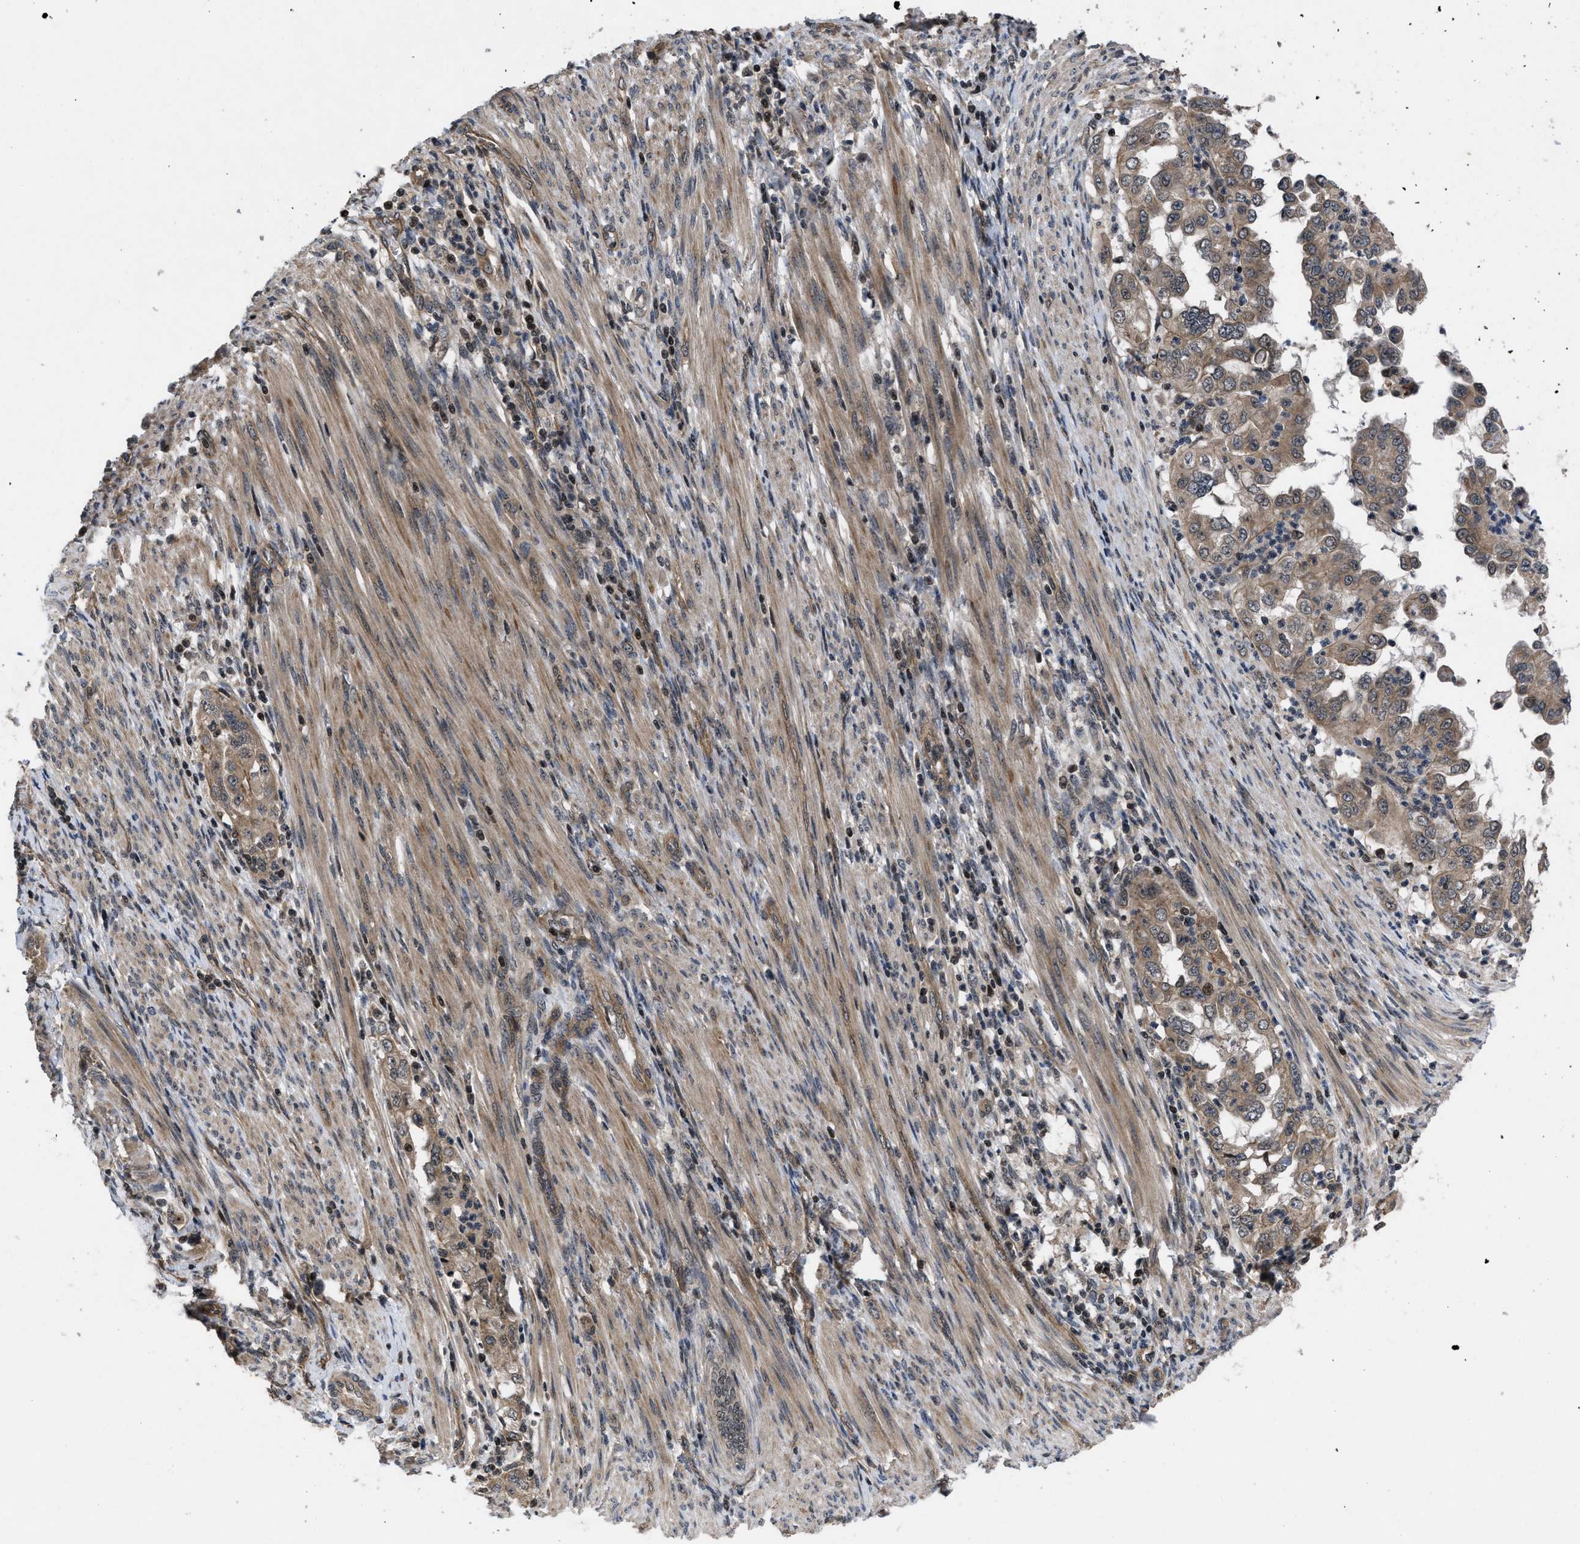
{"staining": {"intensity": "moderate", "quantity": ">75%", "location": "cytoplasmic/membranous"}, "tissue": "endometrial cancer", "cell_type": "Tumor cells", "image_type": "cancer", "snomed": [{"axis": "morphology", "description": "Adenocarcinoma, NOS"}, {"axis": "topography", "description": "Endometrium"}], "caption": "Immunohistochemistry (IHC) of endometrial cancer exhibits medium levels of moderate cytoplasmic/membranous positivity in about >75% of tumor cells.", "gene": "DNAJC14", "patient": {"sex": "female", "age": 85}}